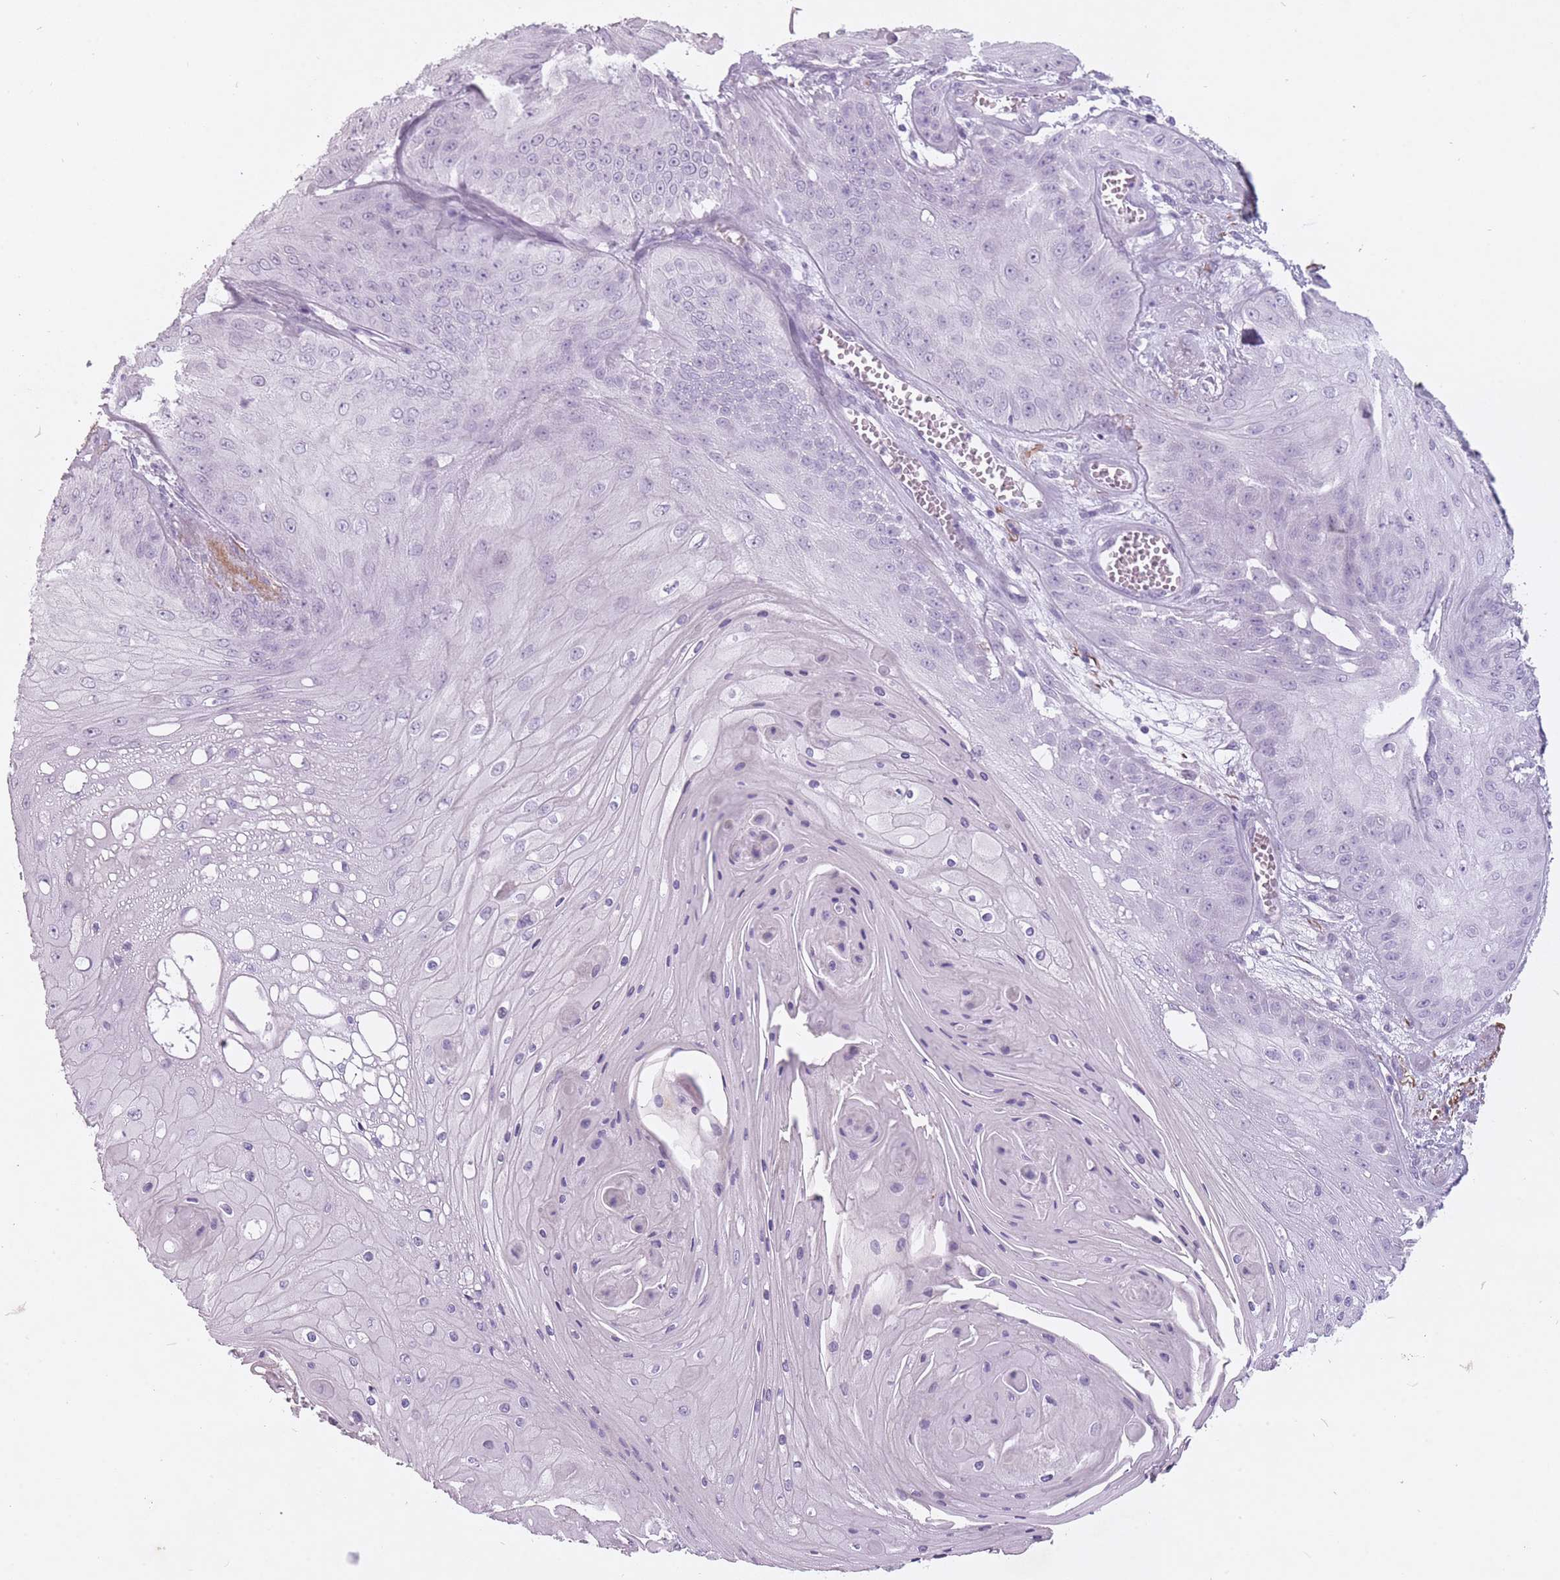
{"staining": {"intensity": "negative", "quantity": "none", "location": "none"}, "tissue": "skin cancer", "cell_type": "Tumor cells", "image_type": "cancer", "snomed": [{"axis": "morphology", "description": "Squamous cell carcinoma, NOS"}, {"axis": "topography", "description": "Skin"}], "caption": "IHC photomicrograph of human skin squamous cell carcinoma stained for a protein (brown), which demonstrates no staining in tumor cells.", "gene": "RFX4", "patient": {"sex": "male", "age": 70}}